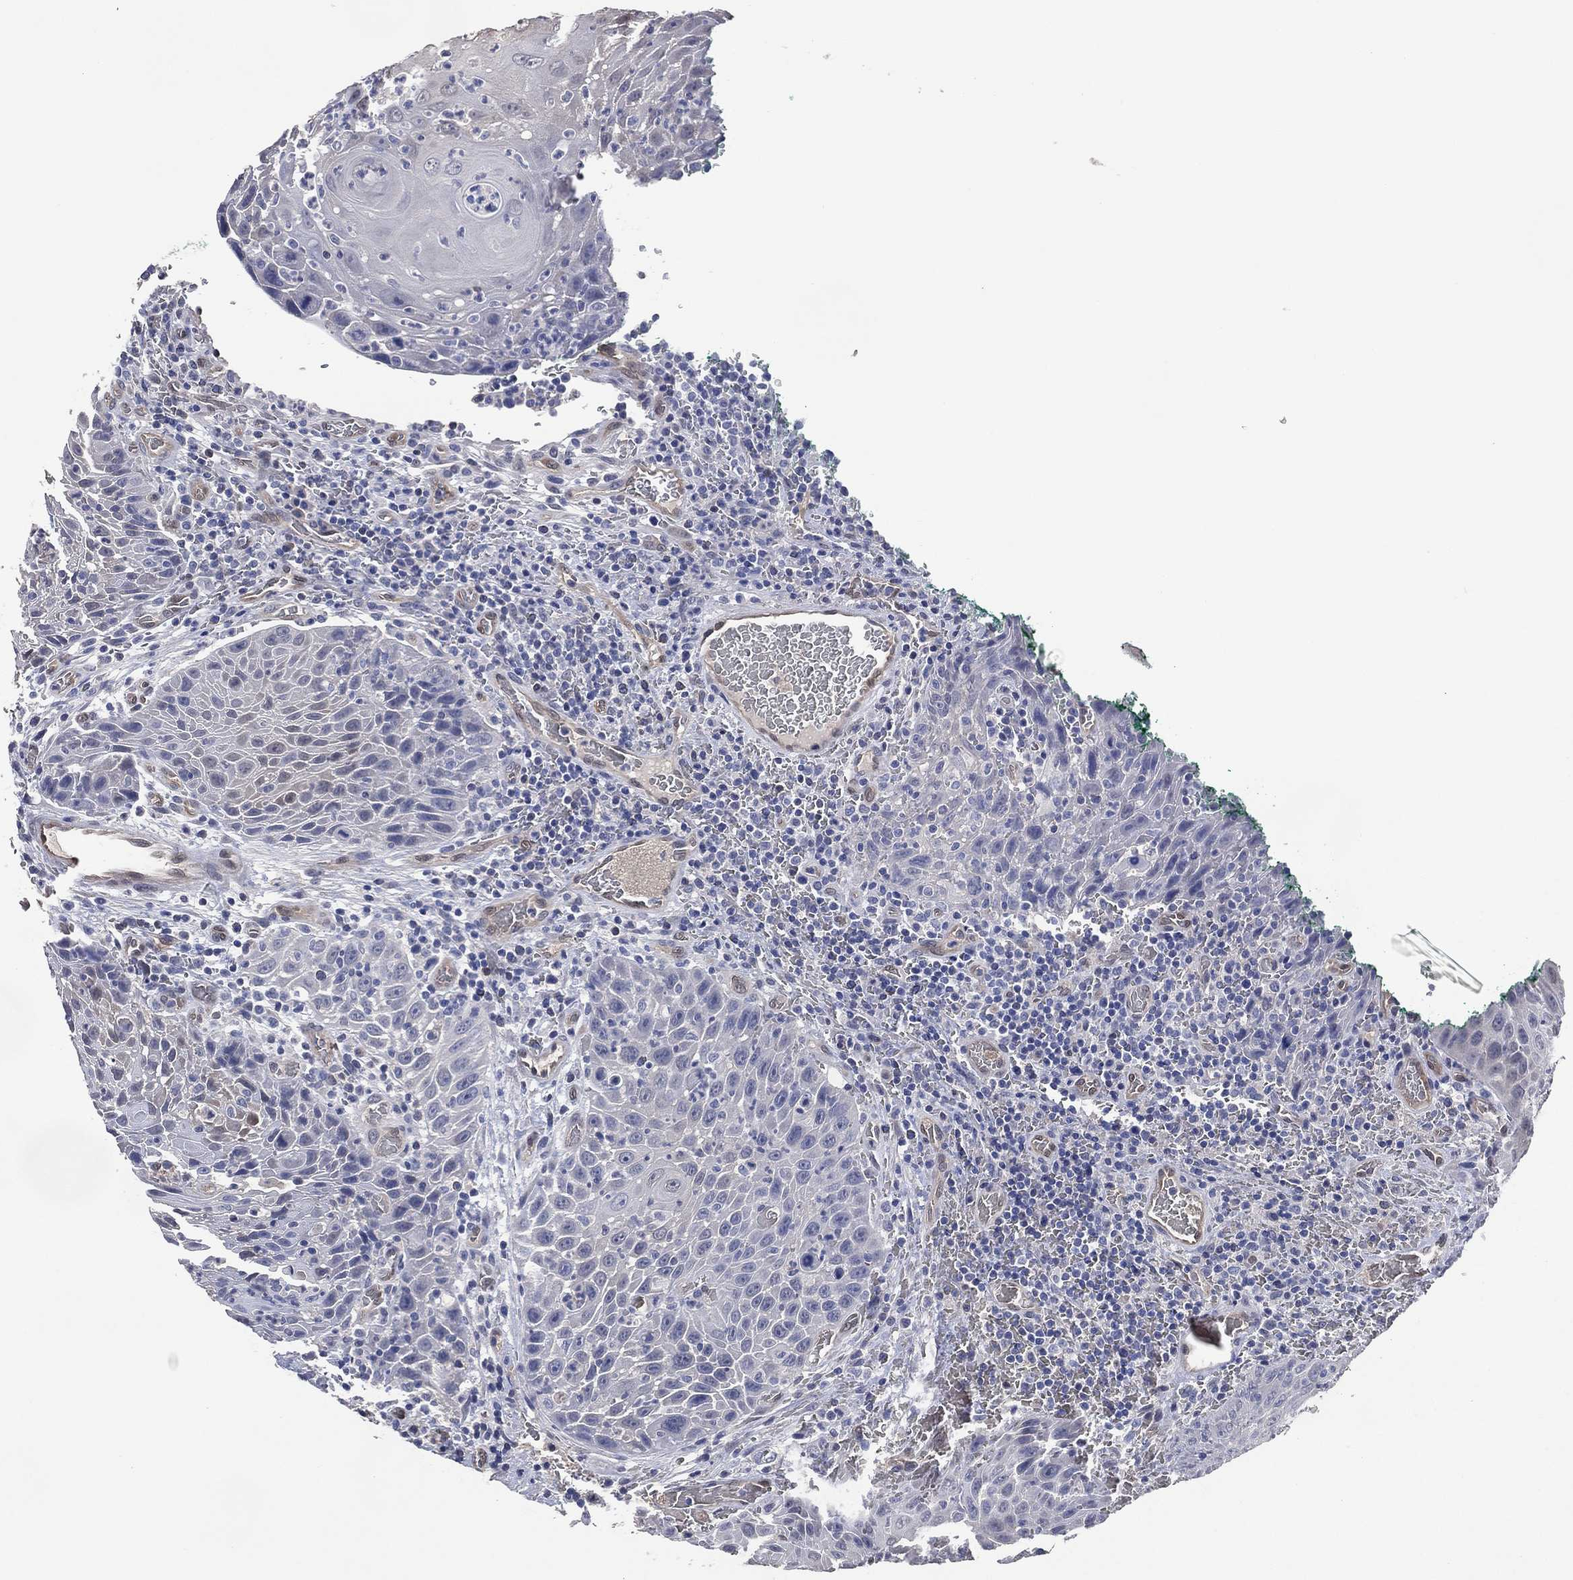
{"staining": {"intensity": "negative", "quantity": "none", "location": "none"}, "tissue": "head and neck cancer", "cell_type": "Tumor cells", "image_type": "cancer", "snomed": [{"axis": "morphology", "description": "Squamous cell carcinoma, NOS"}, {"axis": "topography", "description": "Head-Neck"}], "caption": "This histopathology image is of squamous cell carcinoma (head and neck) stained with immunohistochemistry (IHC) to label a protein in brown with the nuclei are counter-stained blue. There is no positivity in tumor cells.", "gene": "AK1", "patient": {"sex": "male", "age": 69}}